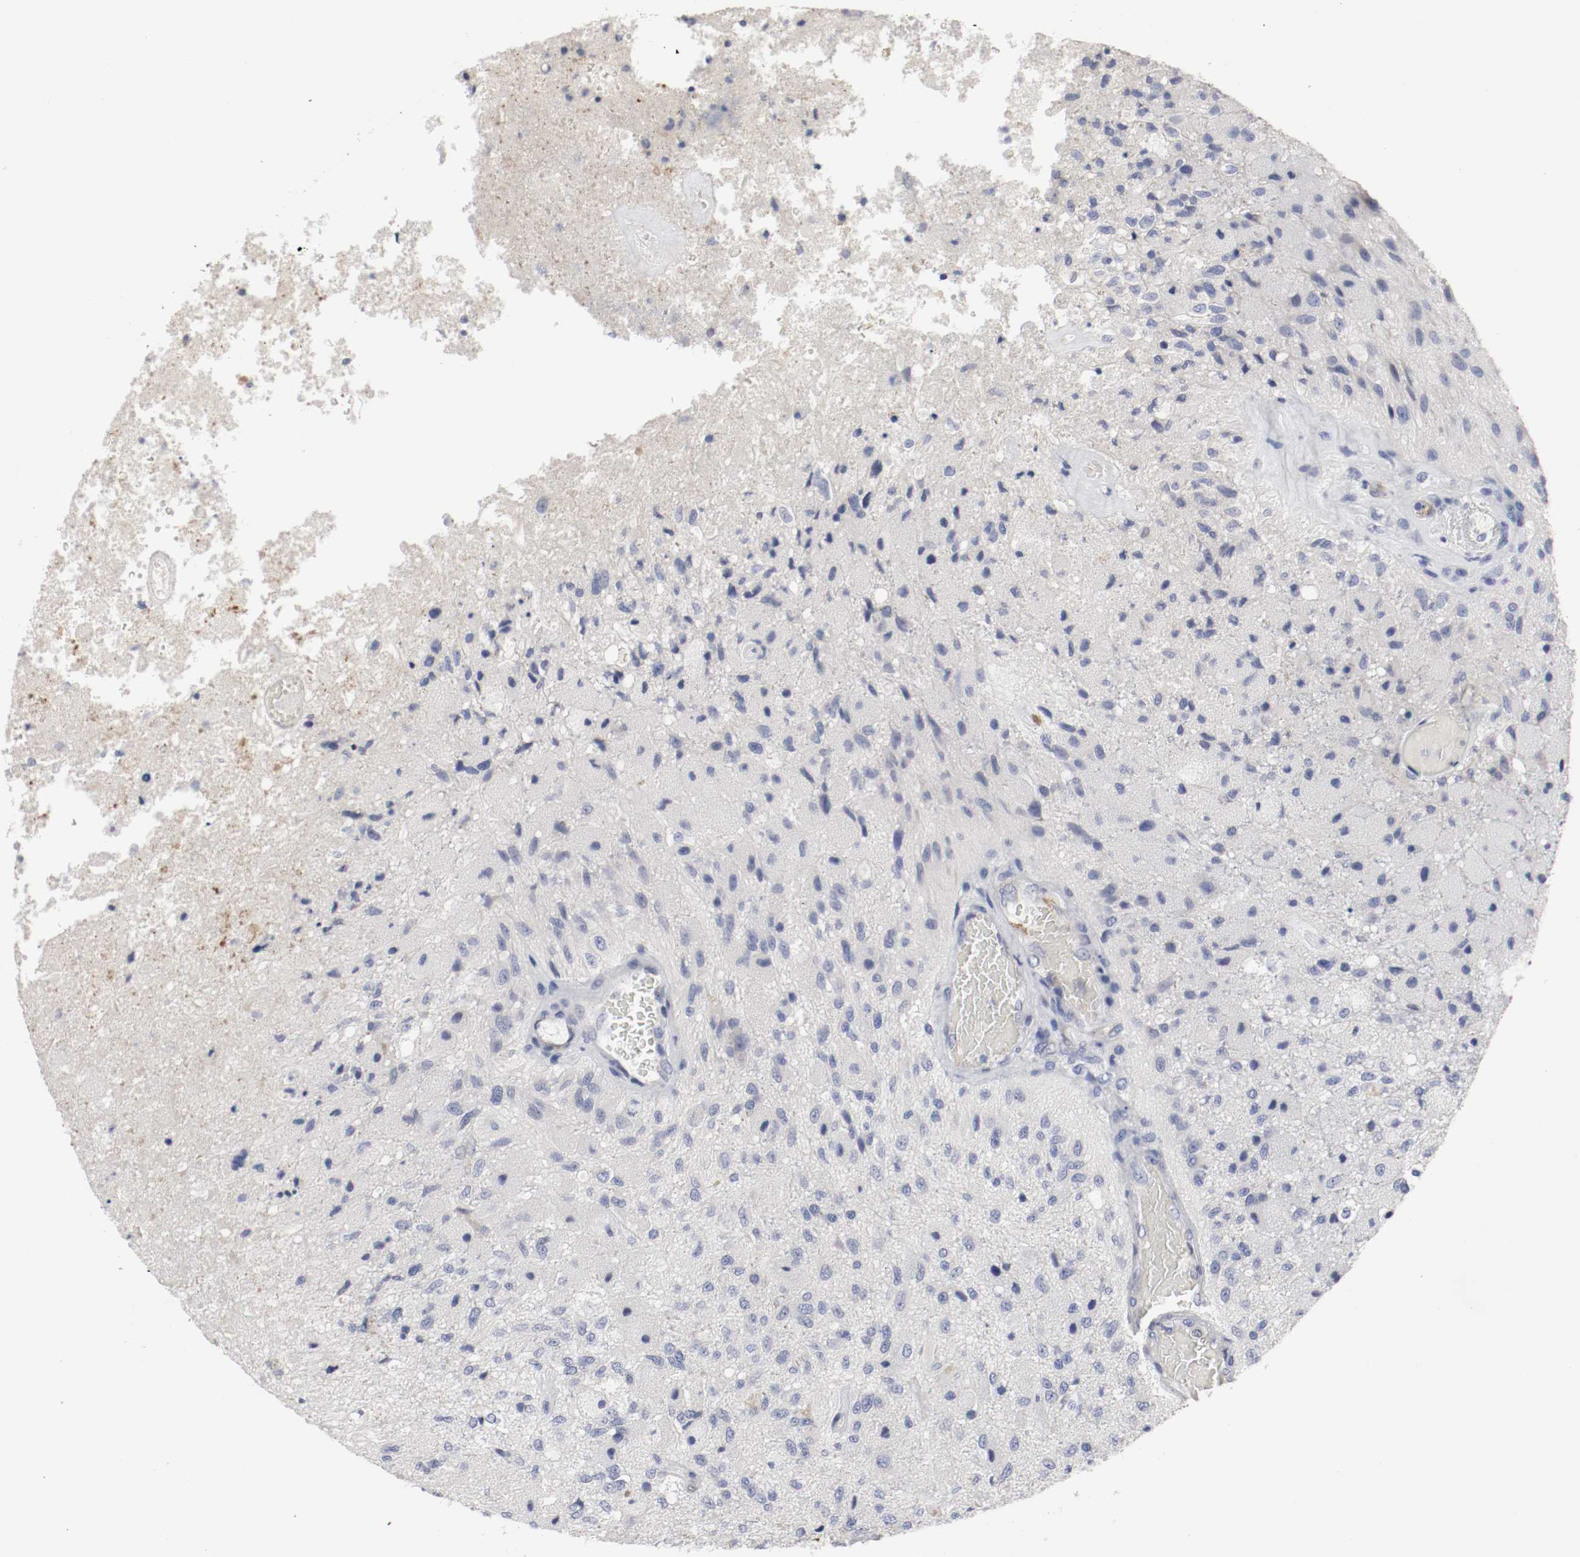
{"staining": {"intensity": "negative", "quantity": "none", "location": "none"}, "tissue": "glioma", "cell_type": "Tumor cells", "image_type": "cancer", "snomed": [{"axis": "morphology", "description": "Normal tissue, NOS"}, {"axis": "morphology", "description": "Glioma, malignant, High grade"}, {"axis": "topography", "description": "Cerebral cortex"}], "caption": "Tumor cells are negative for brown protein staining in malignant glioma (high-grade).", "gene": "KIT", "patient": {"sex": "male", "age": 77}}